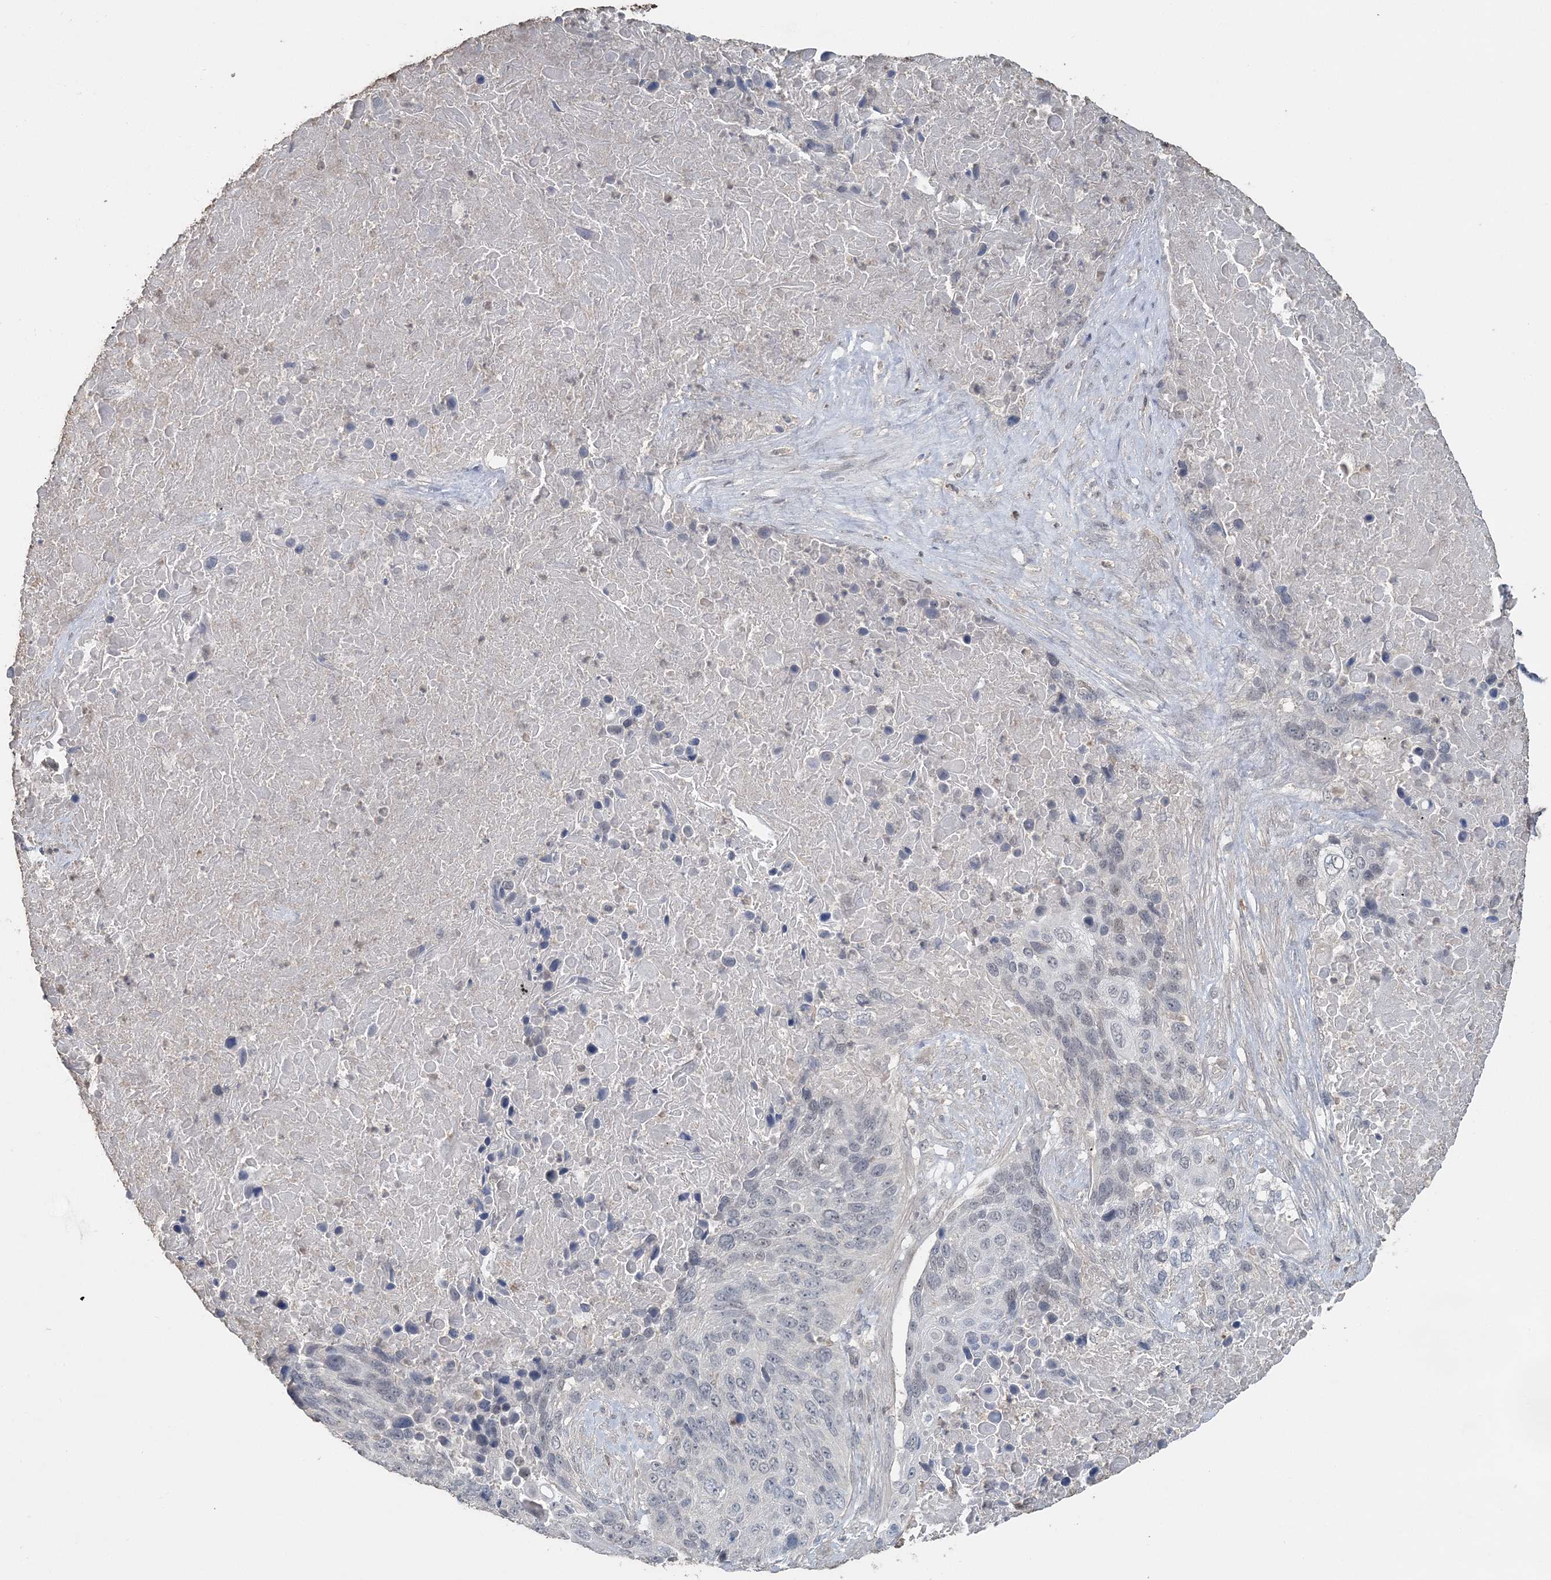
{"staining": {"intensity": "negative", "quantity": "none", "location": "none"}, "tissue": "lung cancer", "cell_type": "Tumor cells", "image_type": "cancer", "snomed": [{"axis": "morphology", "description": "Squamous cell carcinoma, NOS"}, {"axis": "topography", "description": "Lung"}], "caption": "IHC of human squamous cell carcinoma (lung) displays no positivity in tumor cells. (Brightfield microscopy of DAB (3,3'-diaminobenzidine) immunohistochemistry at high magnification).", "gene": "UIMC1", "patient": {"sex": "male", "age": 66}}